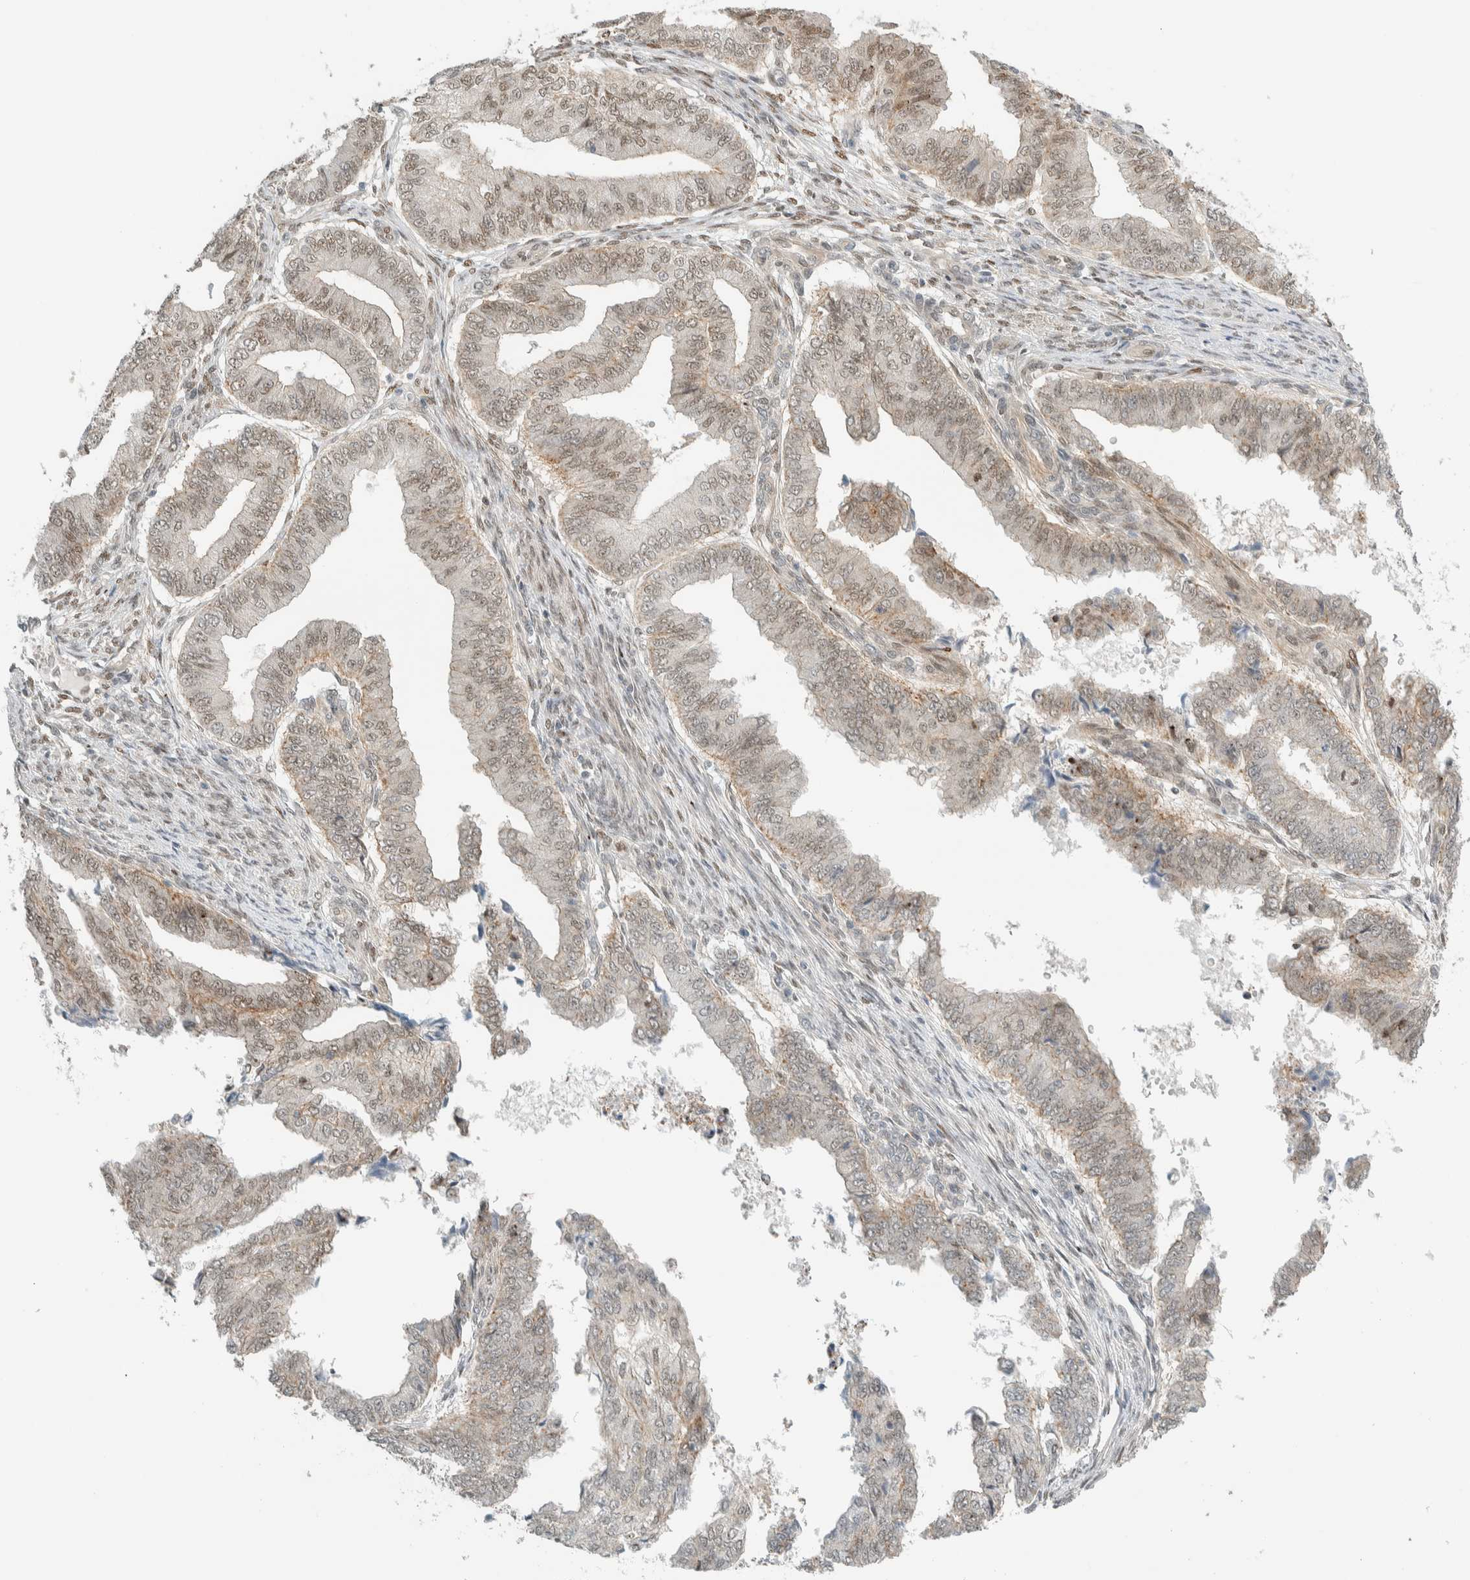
{"staining": {"intensity": "weak", "quantity": ">75%", "location": "cytoplasmic/membranous,nuclear"}, "tissue": "endometrial cancer", "cell_type": "Tumor cells", "image_type": "cancer", "snomed": [{"axis": "morphology", "description": "Polyp, NOS"}, {"axis": "morphology", "description": "Adenocarcinoma, NOS"}, {"axis": "morphology", "description": "Adenoma, NOS"}, {"axis": "topography", "description": "Endometrium"}], "caption": "Human endometrial cancer (adenocarcinoma) stained with a protein marker reveals weak staining in tumor cells.", "gene": "TFE3", "patient": {"sex": "female", "age": 79}}